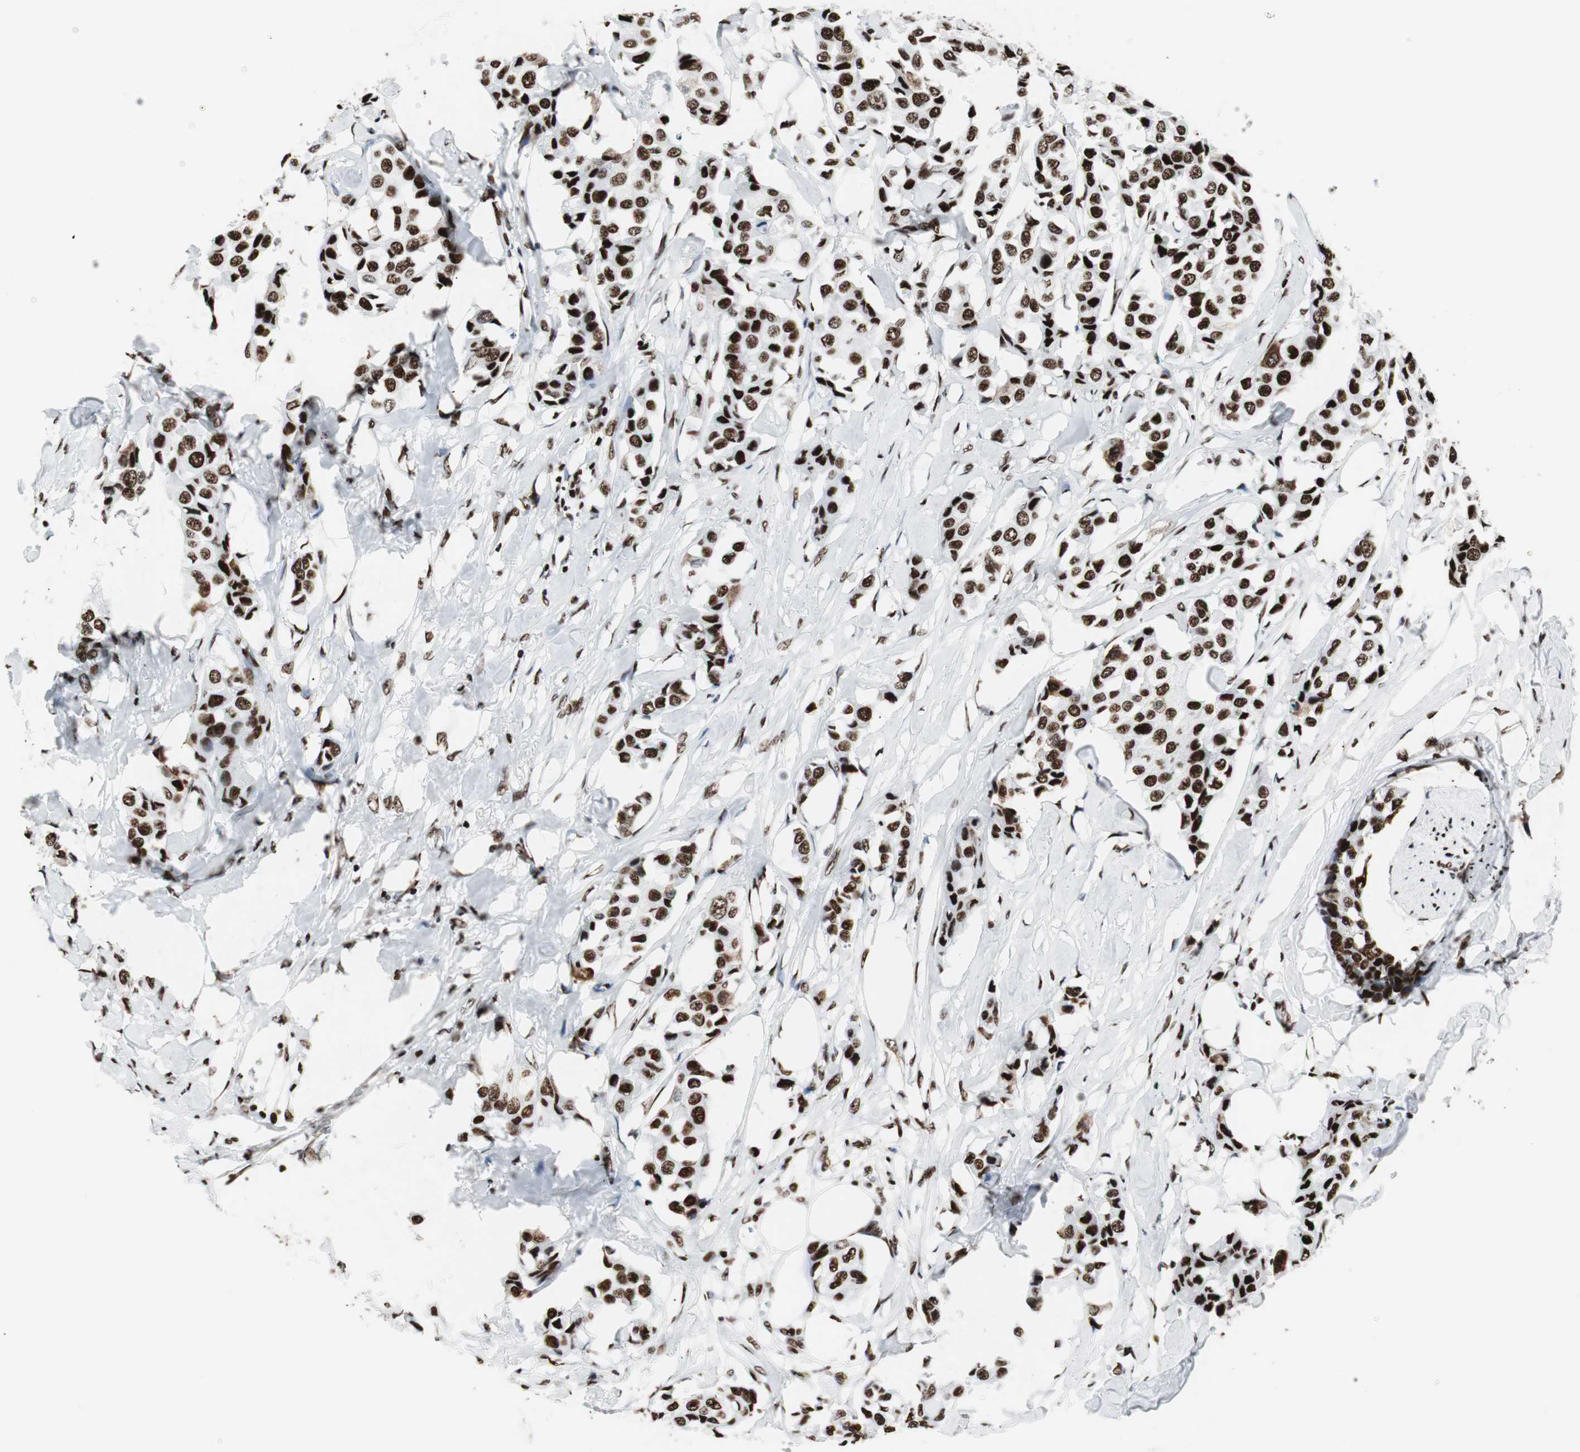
{"staining": {"intensity": "strong", "quantity": ">75%", "location": "nuclear"}, "tissue": "breast cancer", "cell_type": "Tumor cells", "image_type": "cancer", "snomed": [{"axis": "morphology", "description": "Duct carcinoma"}, {"axis": "topography", "description": "Breast"}], "caption": "An image of breast cancer (invasive ductal carcinoma) stained for a protein reveals strong nuclear brown staining in tumor cells. The staining was performed using DAB, with brown indicating positive protein expression. Nuclei are stained blue with hematoxylin.", "gene": "NCL", "patient": {"sex": "female", "age": 80}}